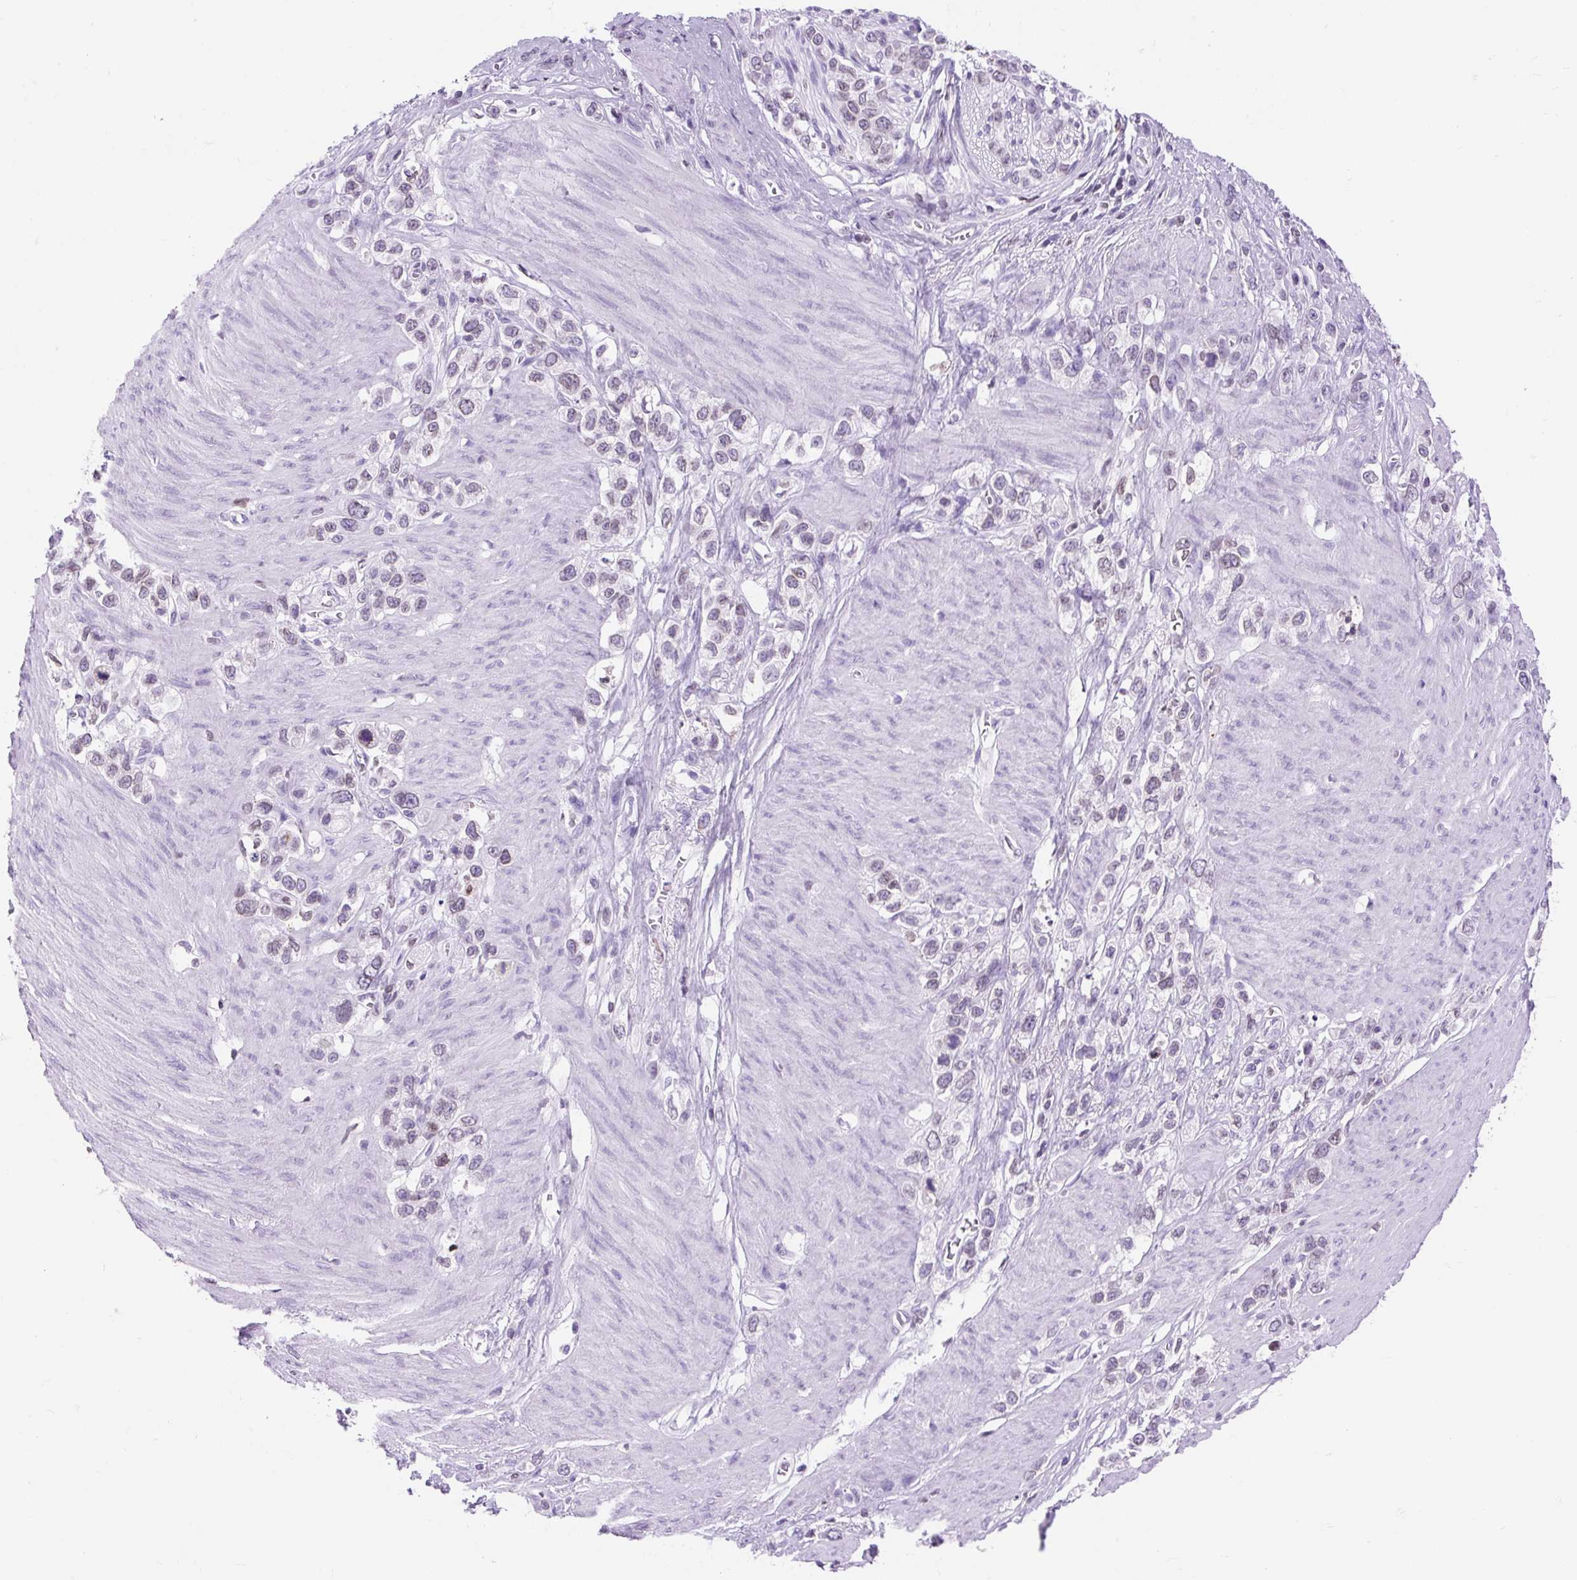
{"staining": {"intensity": "weak", "quantity": "<25%", "location": "cytoplasmic/membranous,nuclear"}, "tissue": "stomach cancer", "cell_type": "Tumor cells", "image_type": "cancer", "snomed": [{"axis": "morphology", "description": "Adenocarcinoma, NOS"}, {"axis": "topography", "description": "Stomach"}], "caption": "An IHC histopathology image of stomach adenocarcinoma is shown. There is no staining in tumor cells of stomach adenocarcinoma.", "gene": "VPREB1", "patient": {"sex": "female", "age": 65}}